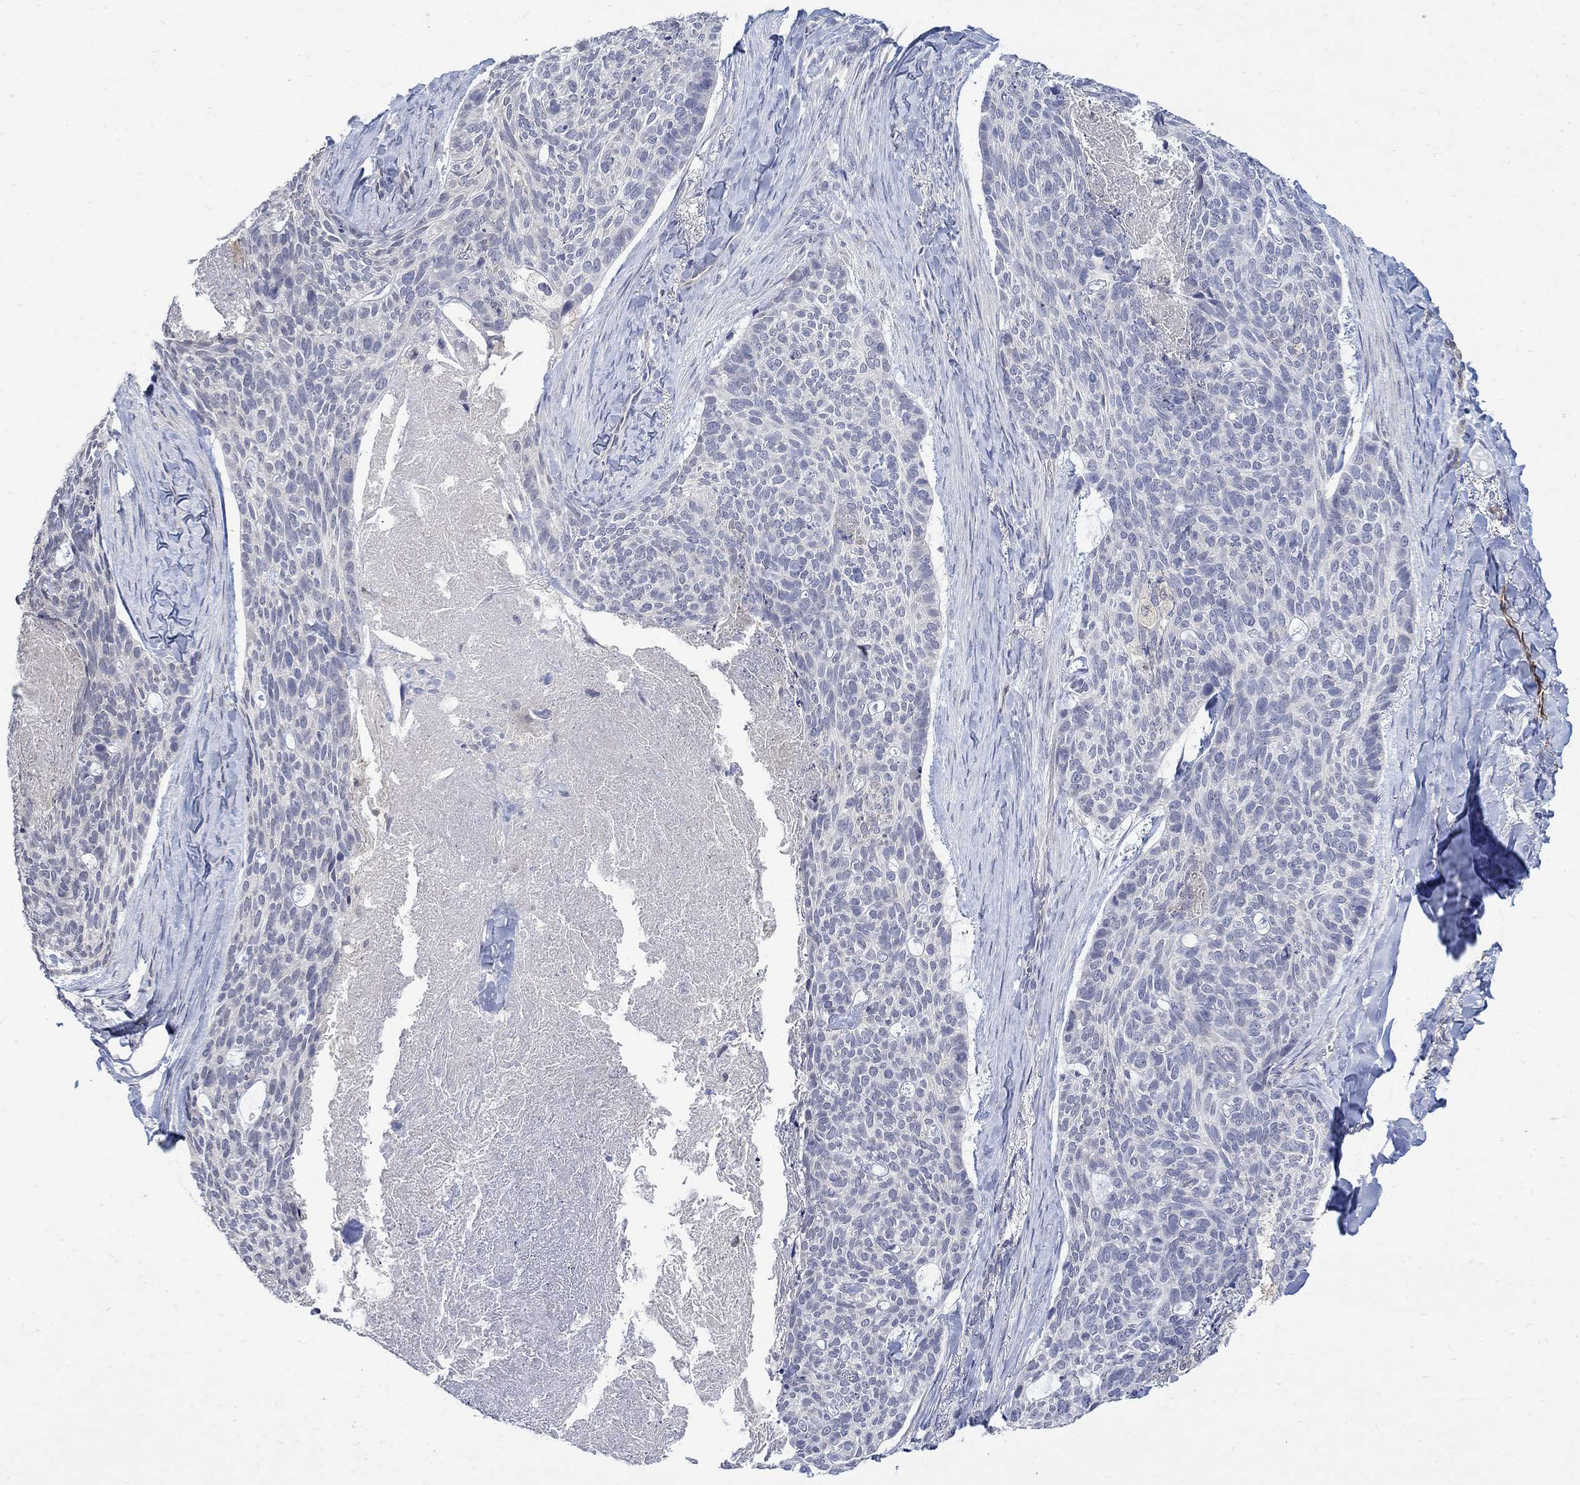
{"staining": {"intensity": "negative", "quantity": "none", "location": "none"}, "tissue": "skin cancer", "cell_type": "Tumor cells", "image_type": "cancer", "snomed": [{"axis": "morphology", "description": "Basal cell carcinoma"}, {"axis": "topography", "description": "Skin"}], "caption": "High power microscopy photomicrograph of an IHC micrograph of skin cancer (basal cell carcinoma), revealing no significant staining in tumor cells.", "gene": "TGM2", "patient": {"sex": "female", "age": 69}}